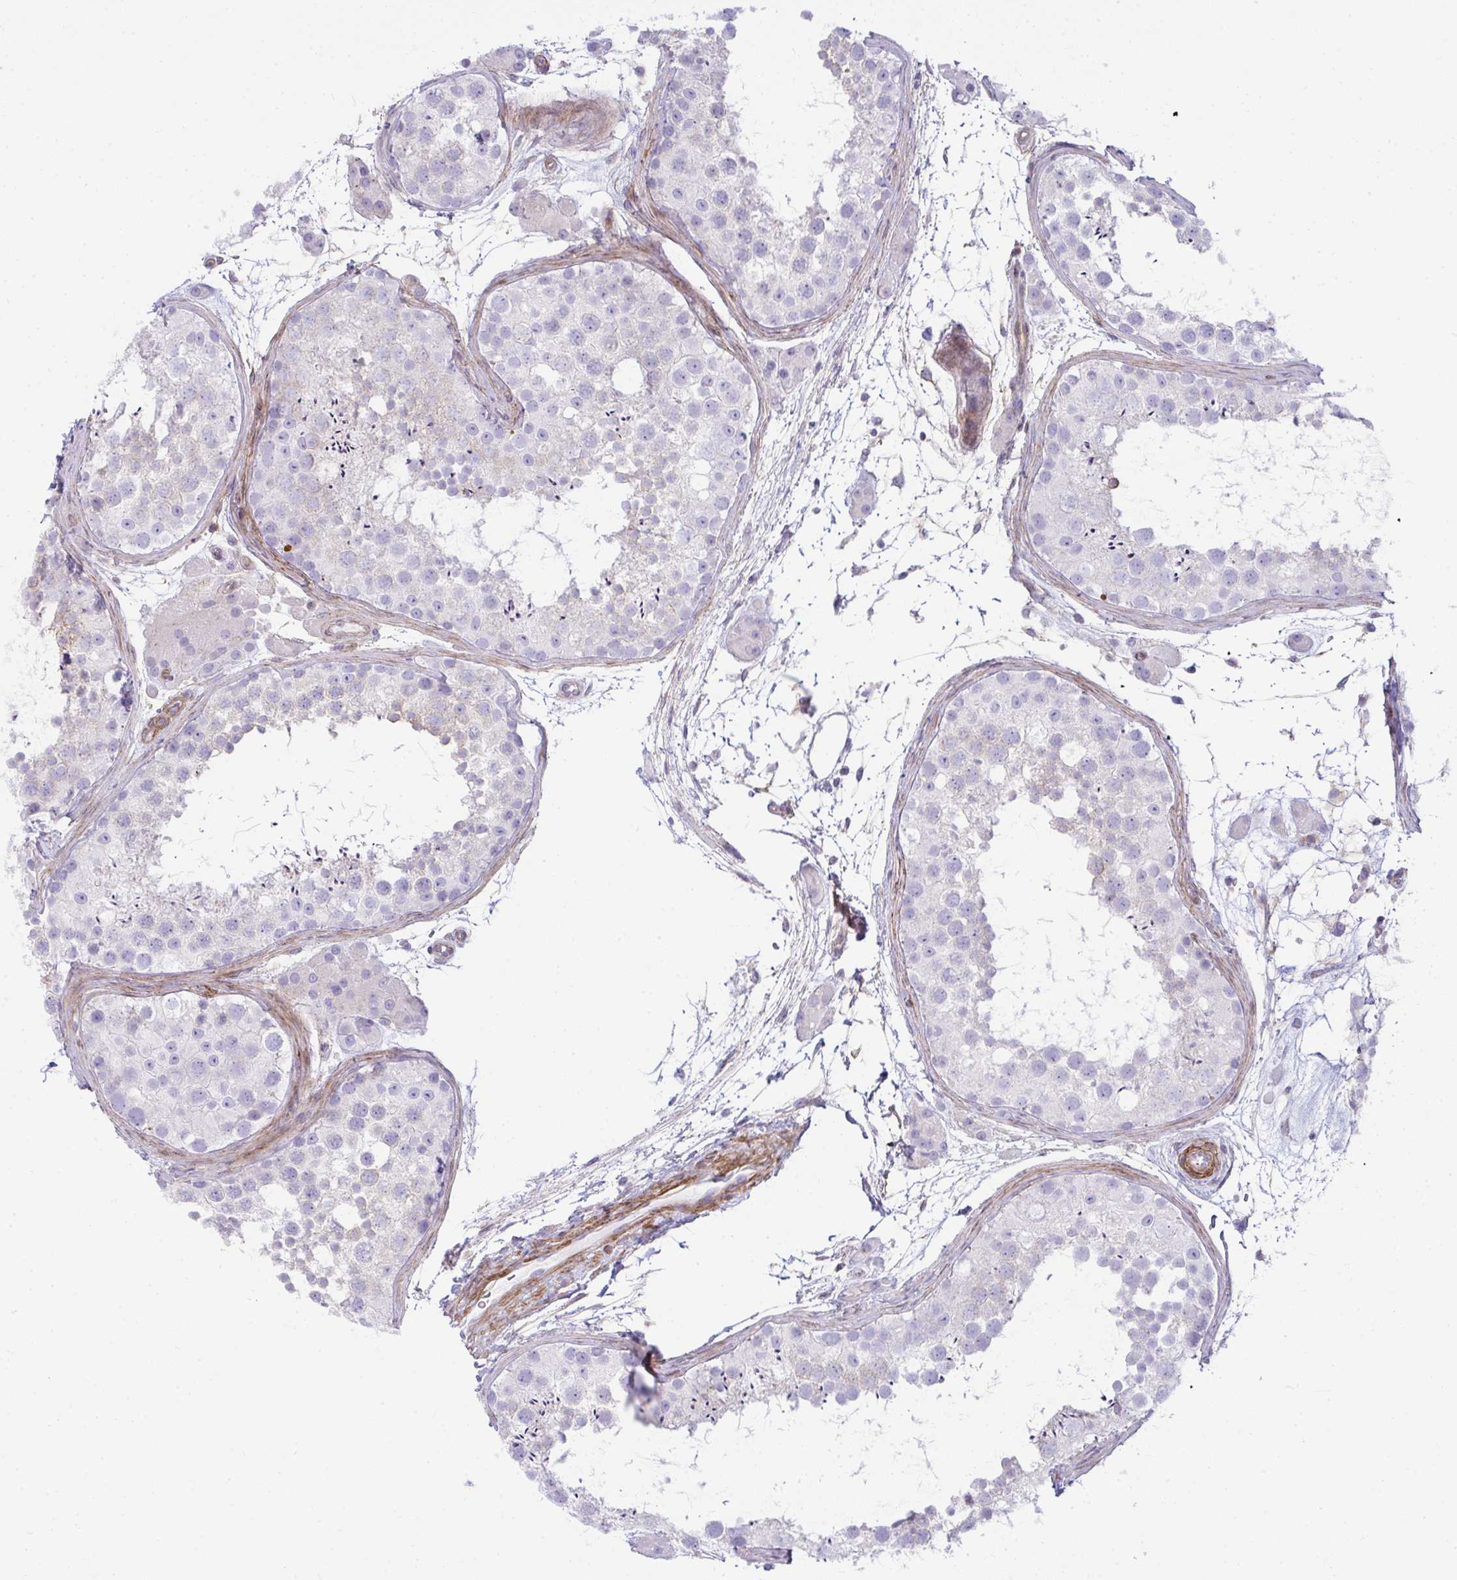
{"staining": {"intensity": "negative", "quantity": "none", "location": "none"}, "tissue": "testis", "cell_type": "Cells in seminiferous ducts", "image_type": "normal", "snomed": [{"axis": "morphology", "description": "Normal tissue, NOS"}, {"axis": "topography", "description": "Testis"}], "caption": "Protein analysis of normal testis reveals no significant expression in cells in seminiferous ducts.", "gene": "CDRT15", "patient": {"sex": "male", "age": 41}}